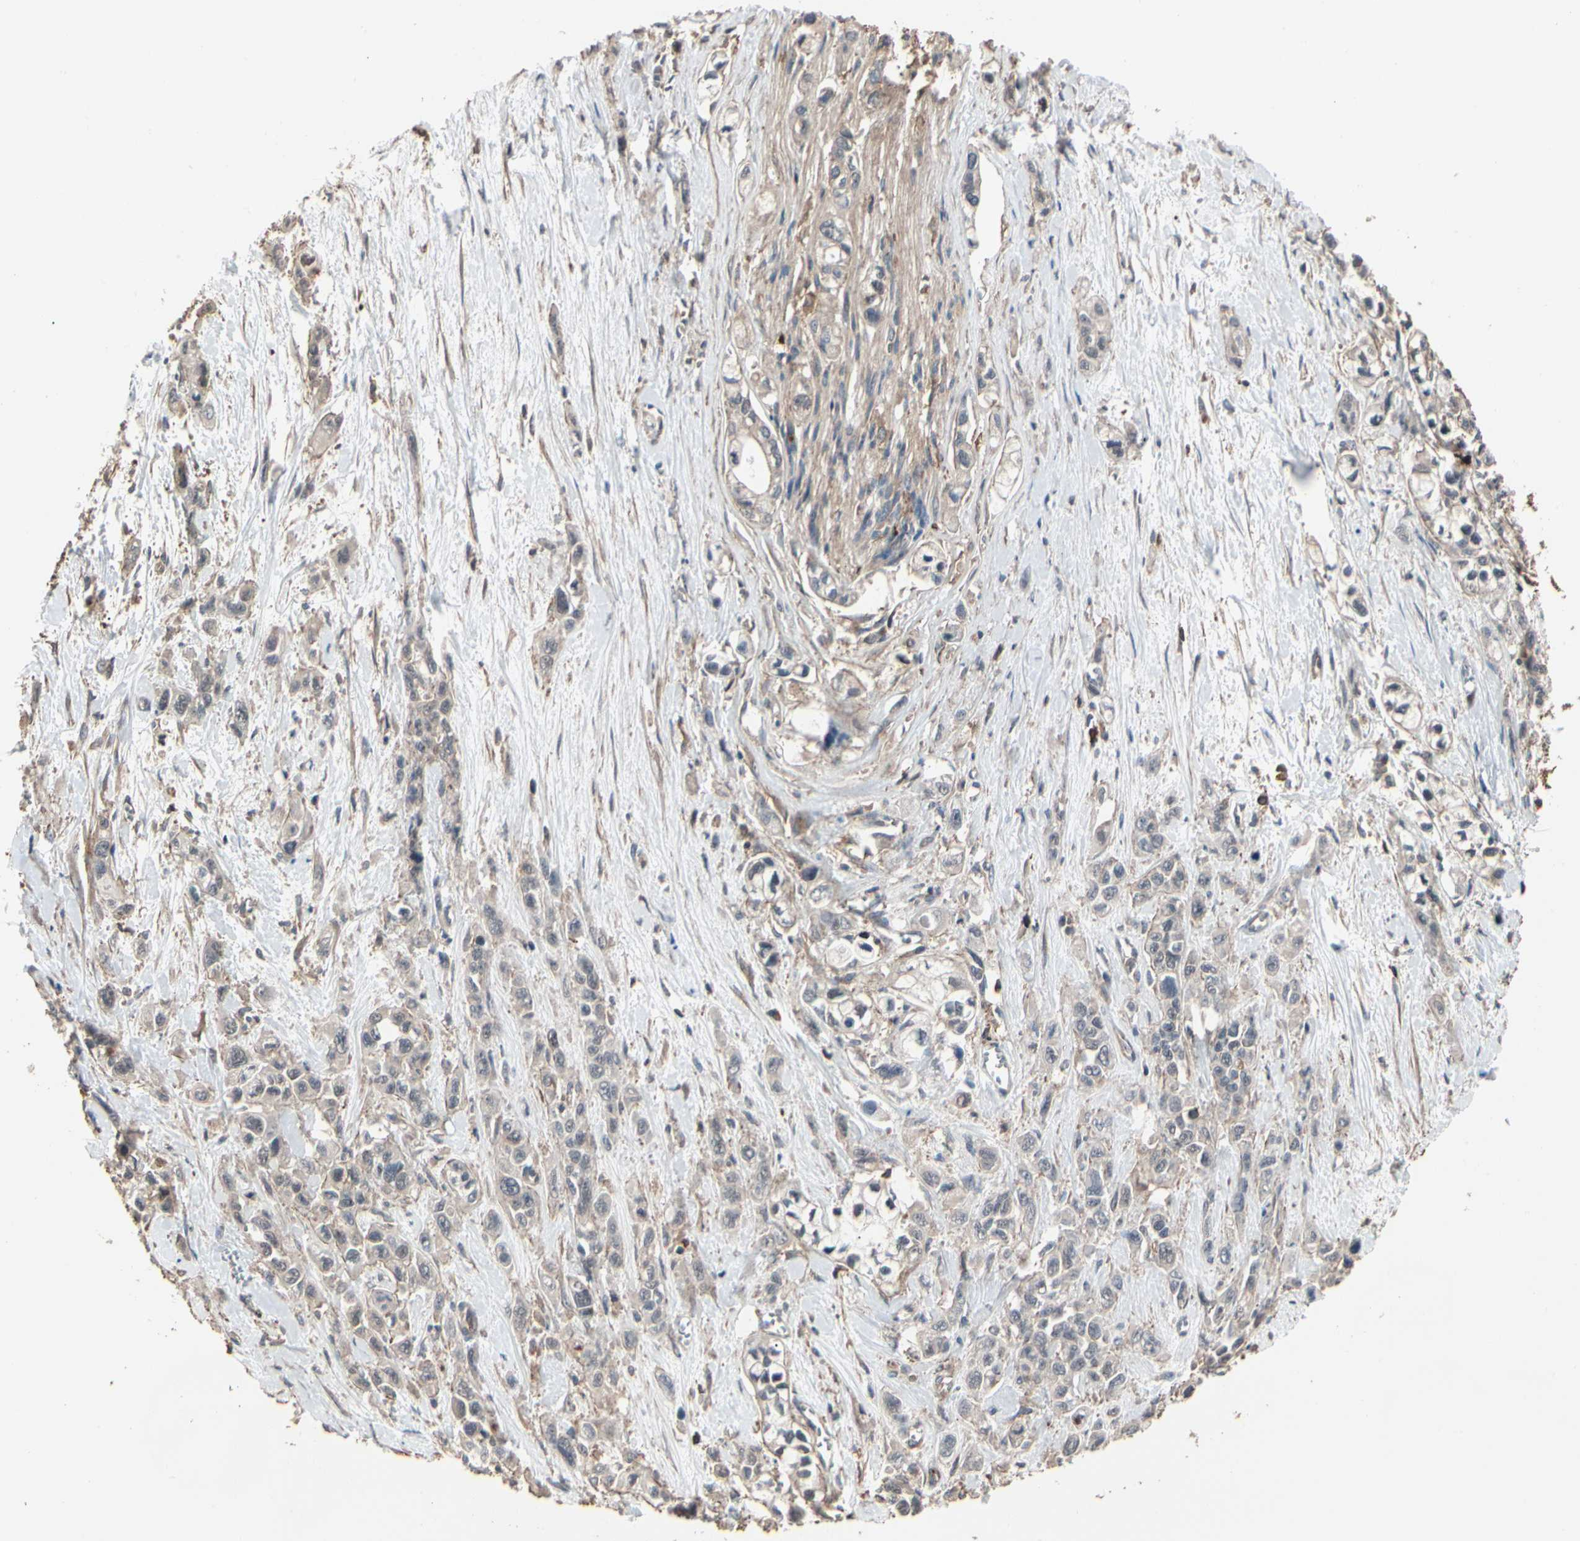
{"staining": {"intensity": "weak", "quantity": "25%-75%", "location": "cytoplasmic/membranous"}, "tissue": "pancreatic cancer", "cell_type": "Tumor cells", "image_type": "cancer", "snomed": [{"axis": "morphology", "description": "Adenocarcinoma, NOS"}, {"axis": "topography", "description": "Pancreas"}], "caption": "Brown immunohistochemical staining in pancreatic adenocarcinoma demonstrates weak cytoplasmic/membranous positivity in approximately 25%-75% of tumor cells.", "gene": "MAPK13", "patient": {"sex": "male", "age": 74}}